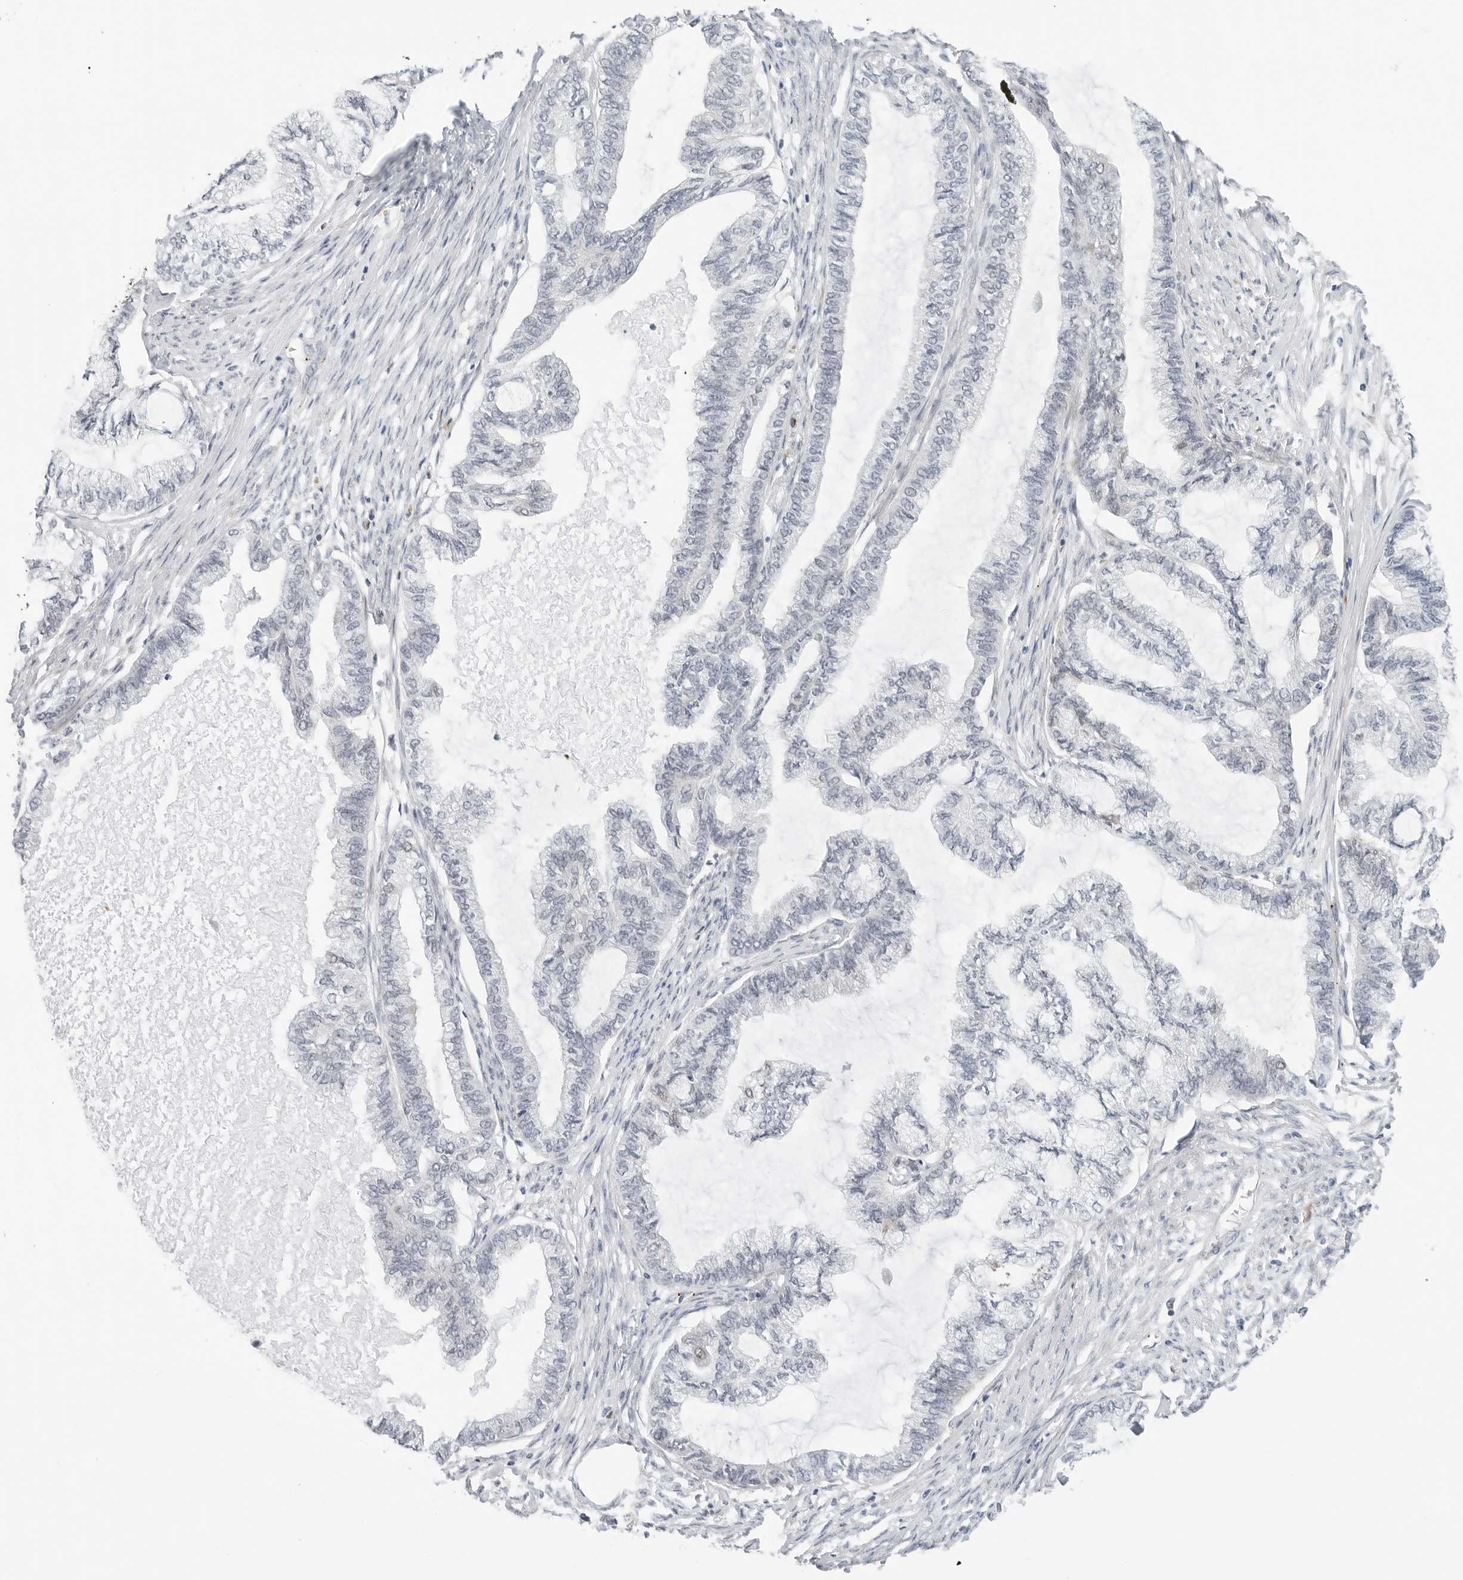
{"staining": {"intensity": "negative", "quantity": "none", "location": "none"}, "tissue": "endometrial cancer", "cell_type": "Tumor cells", "image_type": "cancer", "snomed": [{"axis": "morphology", "description": "Adenocarcinoma, NOS"}, {"axis": "topography", "description": "Endometrium"}], "caption": "A histopathology image of adenocarcinoma (endometrial) stained for a protein exhibits no brown staining in tumor cells.", "gene": "TSEN2", "patient": {"sex": "female", "age": 86}}